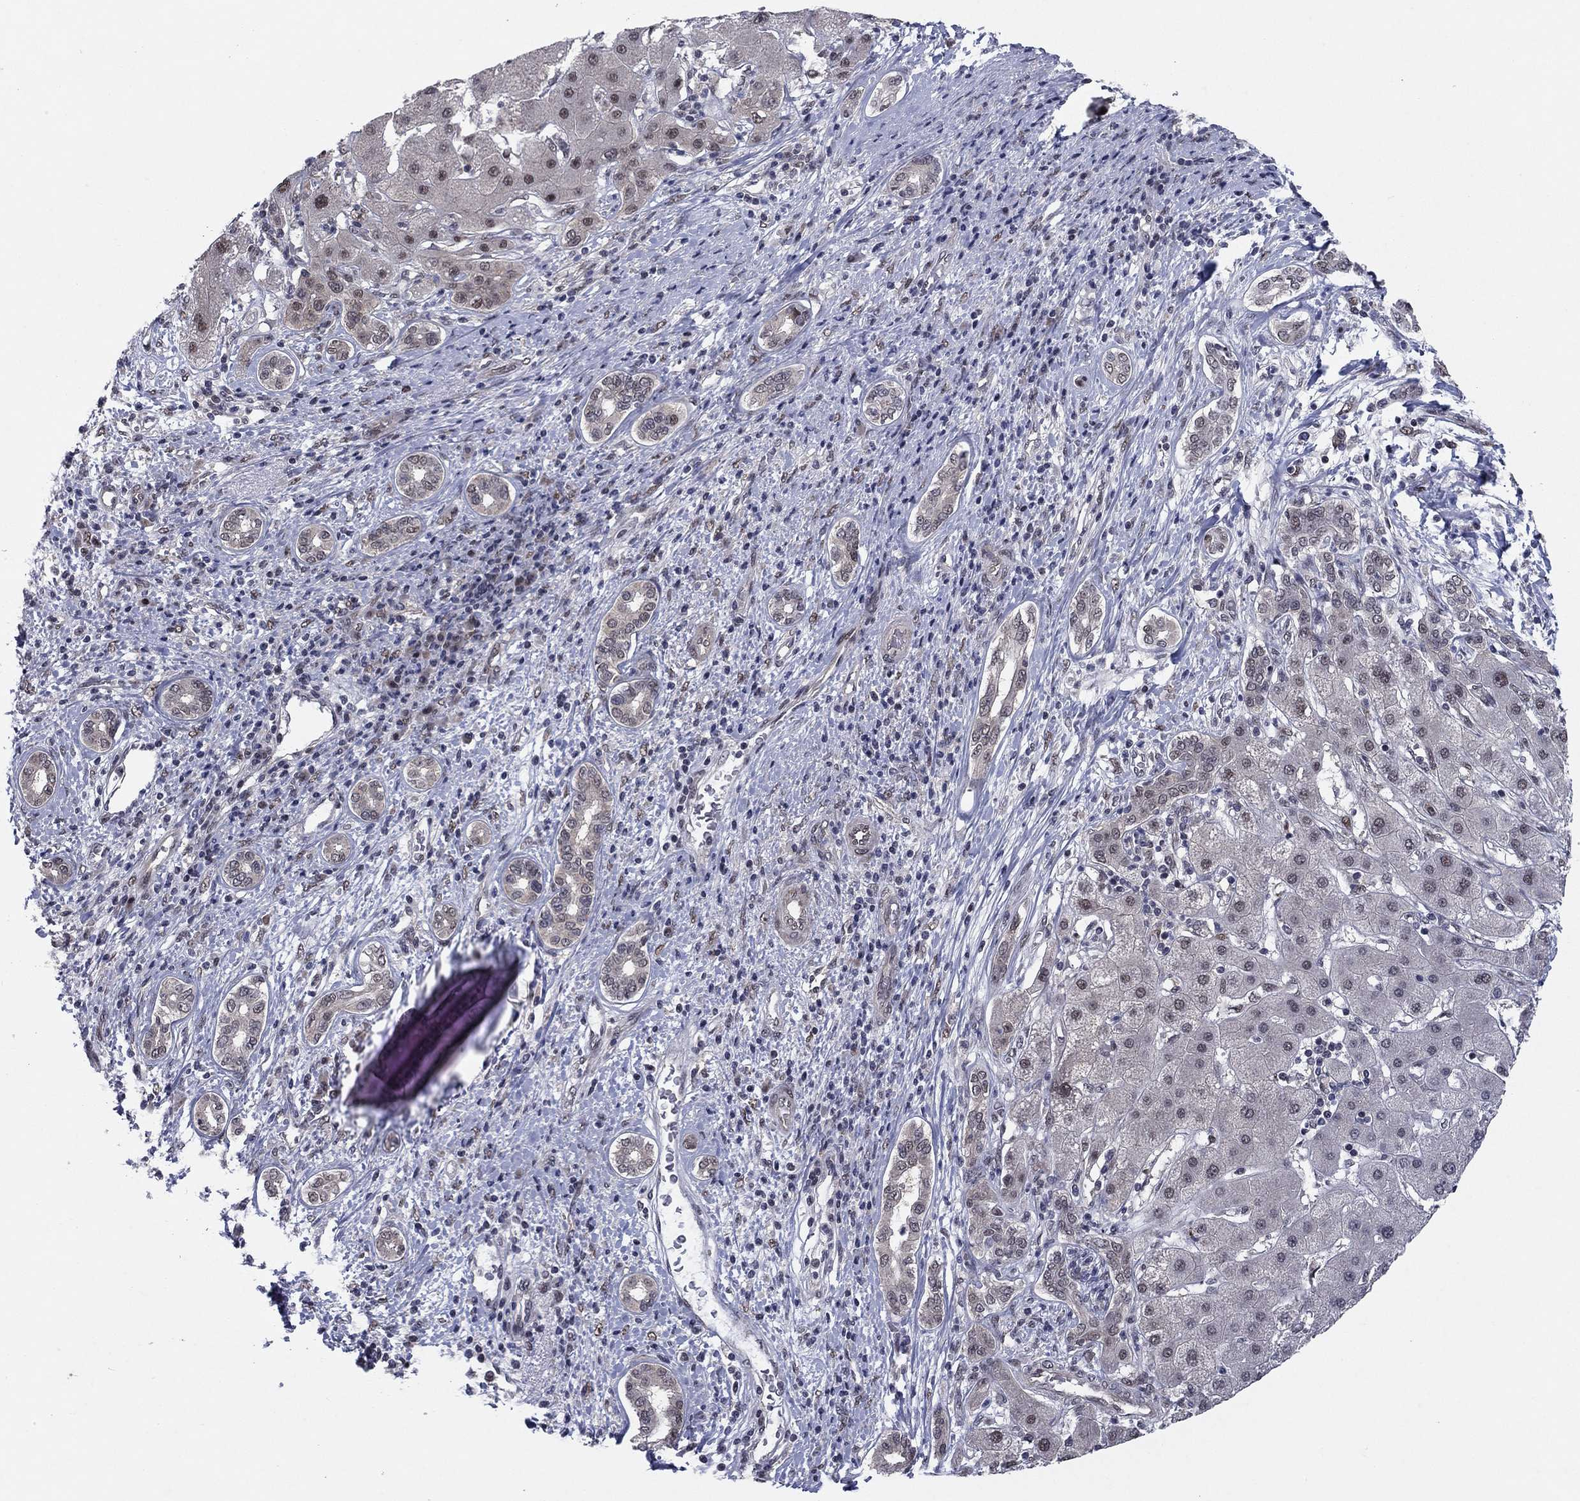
{"staining": {"intensity": "moderate", "quantity": "<25%", "location": "cytoplasmic/membranous"}, "tissue": "liver cancer", "cell_type": "Tumor cells", "image_type": "cancer", "snomed": [{"axis": "morphology", "description": "Carcinoma, Hepatocellular, NOS"}, {"axis": "topography", "description": "Liver"}], "caption": "This is an image of IHC staining of hepatocellular carcinoma (liver), which shows moderate staining in the cytoplasmic/membranous of tumor cells.", "gene": "PSMC1", "patient": {"sex": "male", "age": 65}}